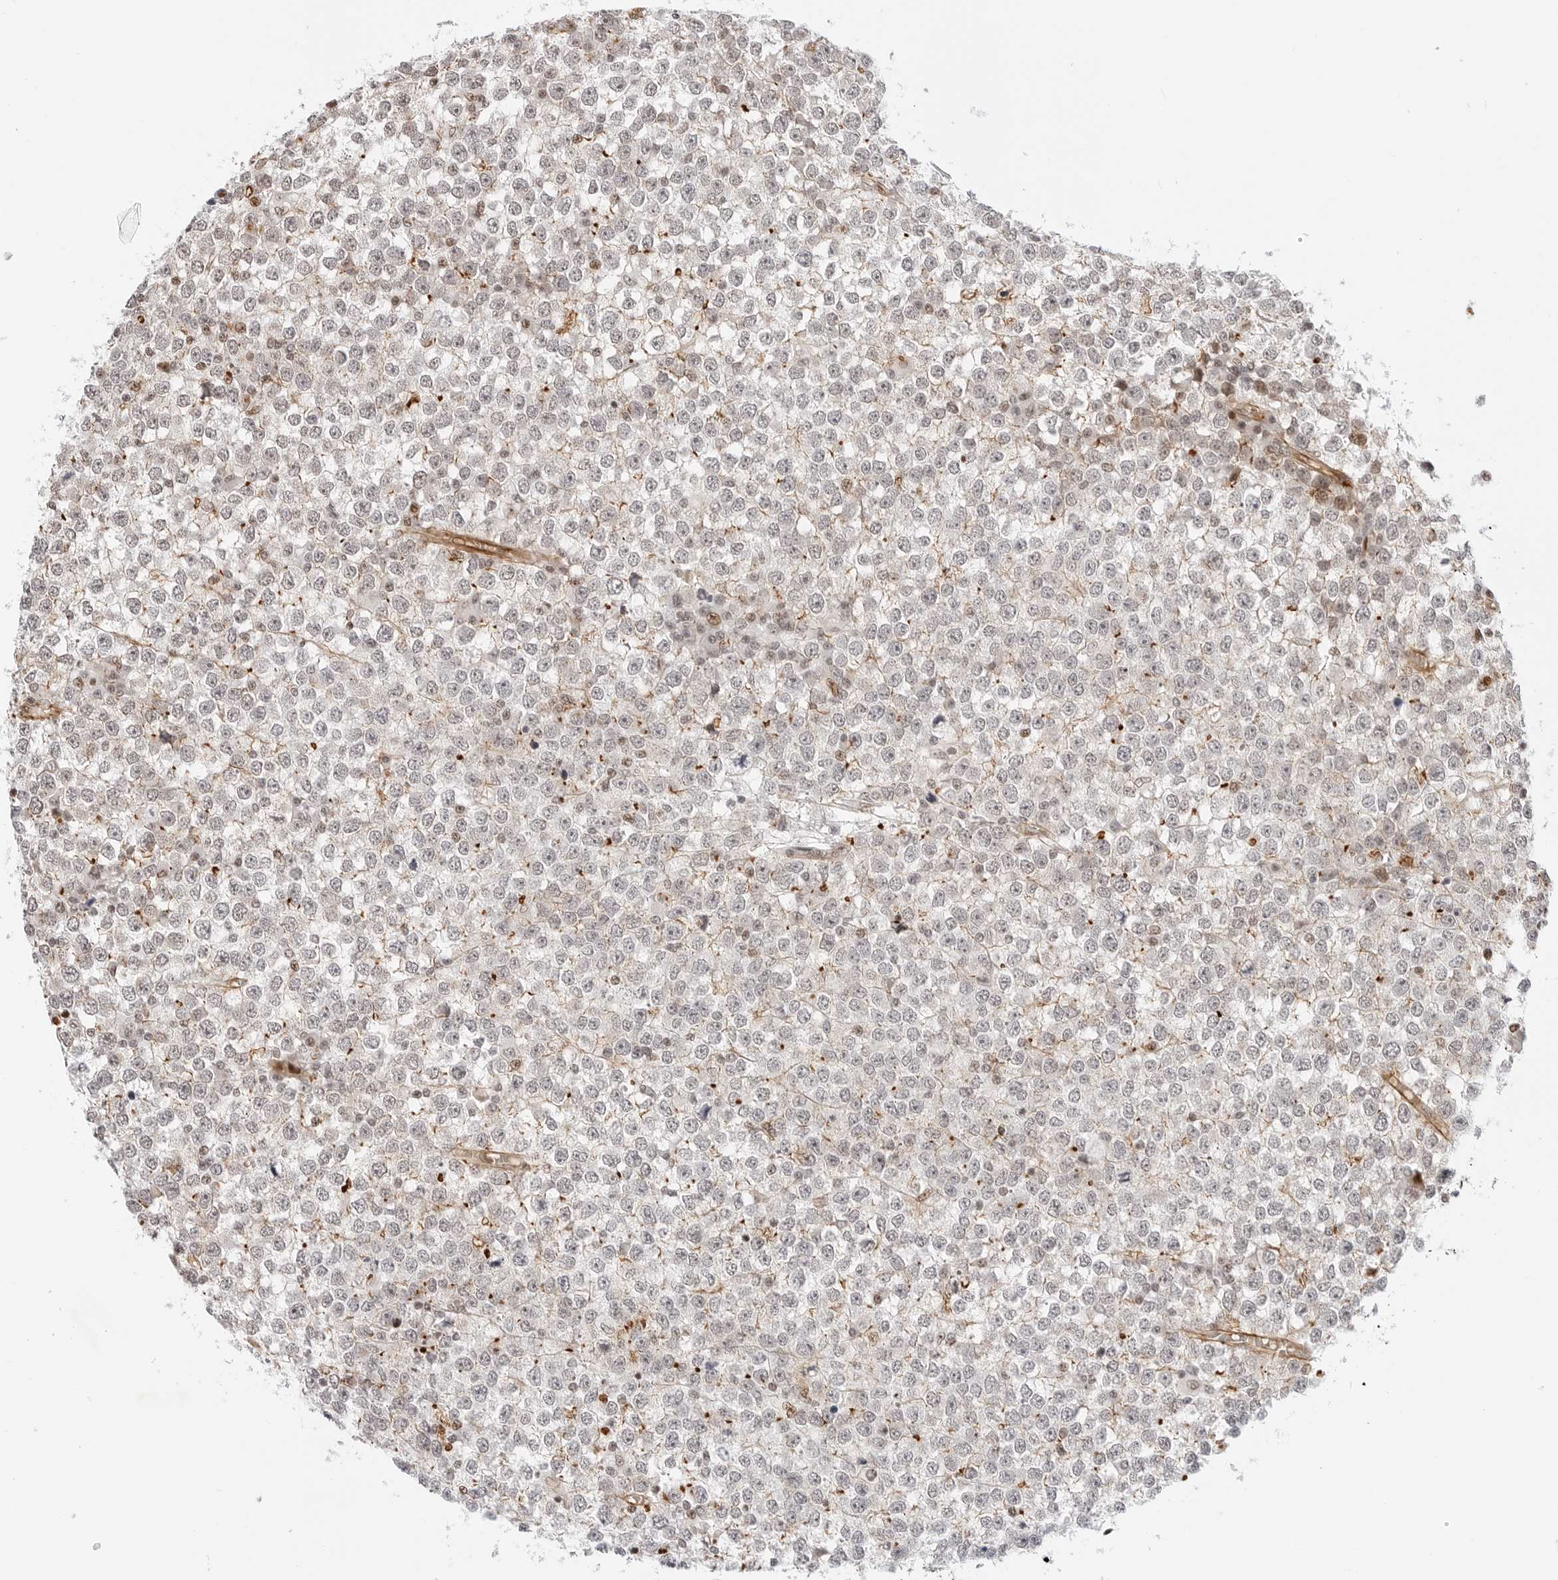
{"staining": {"intensity": "weak", "quantity": "25%-75%", "location": "nuclear"}, "tissue": "testis cancer", "cell_type": "Tumor cells", "image_type": "cancer", "snomed": [{"axis": "morphology", "description": "Seminoma, NOS"}, {"axis": "topography", "description": "Testis"}], "caption": "Testis cancer (seminoma) stained with immunohistochemistry demonstrates weak nuclear positivity in approximately 25%-75% of tumor cells.", "gene": "ZNF613", "patient": {"sex": "male", "age": 65}}